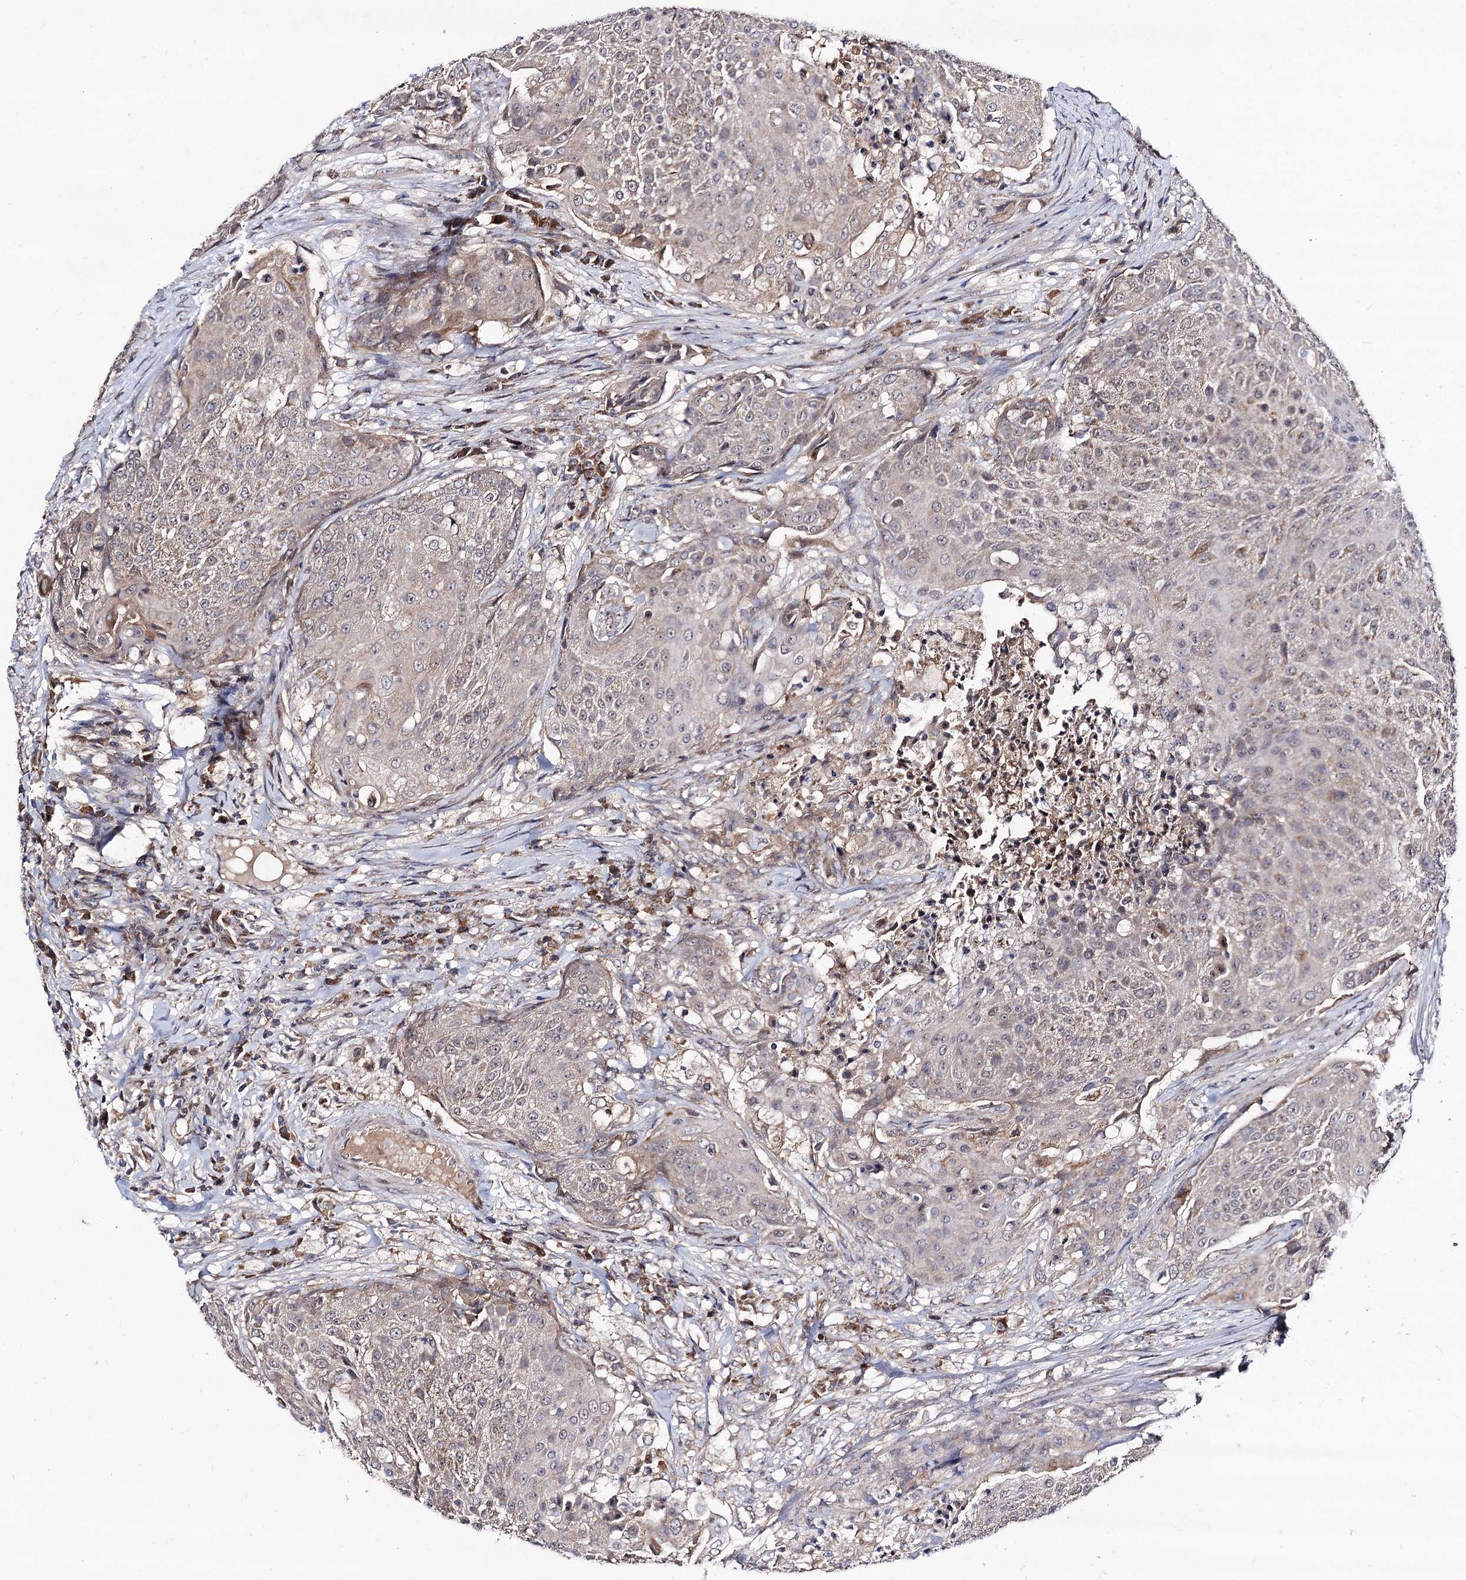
{"staining": {"intensity": "moderate", "quantity": "<25%", "location": "cytoplasmic/membranous"}, "tissue": "urothelial cancer", "cell_type": "Tumor cells", "image_type": "cancer", "snomed": [{"axis": "morphology", "description": "Urothelial carcinoma, High grade"}, {"axis": "topography", "description": "Urinary bladder"}], "caption": "Immunohistochemistry image of neoplastic tissue: human urothelial cancer stained using immunohistochemistry shows low levels of moderate protein expression localized specifically in the cytoplasmic/membranous of tumor cells, appearing as a cytoplasmic/membranous brown color.", "gene": "VPS37D", "patient": {"sex": "female", "age": 63}}